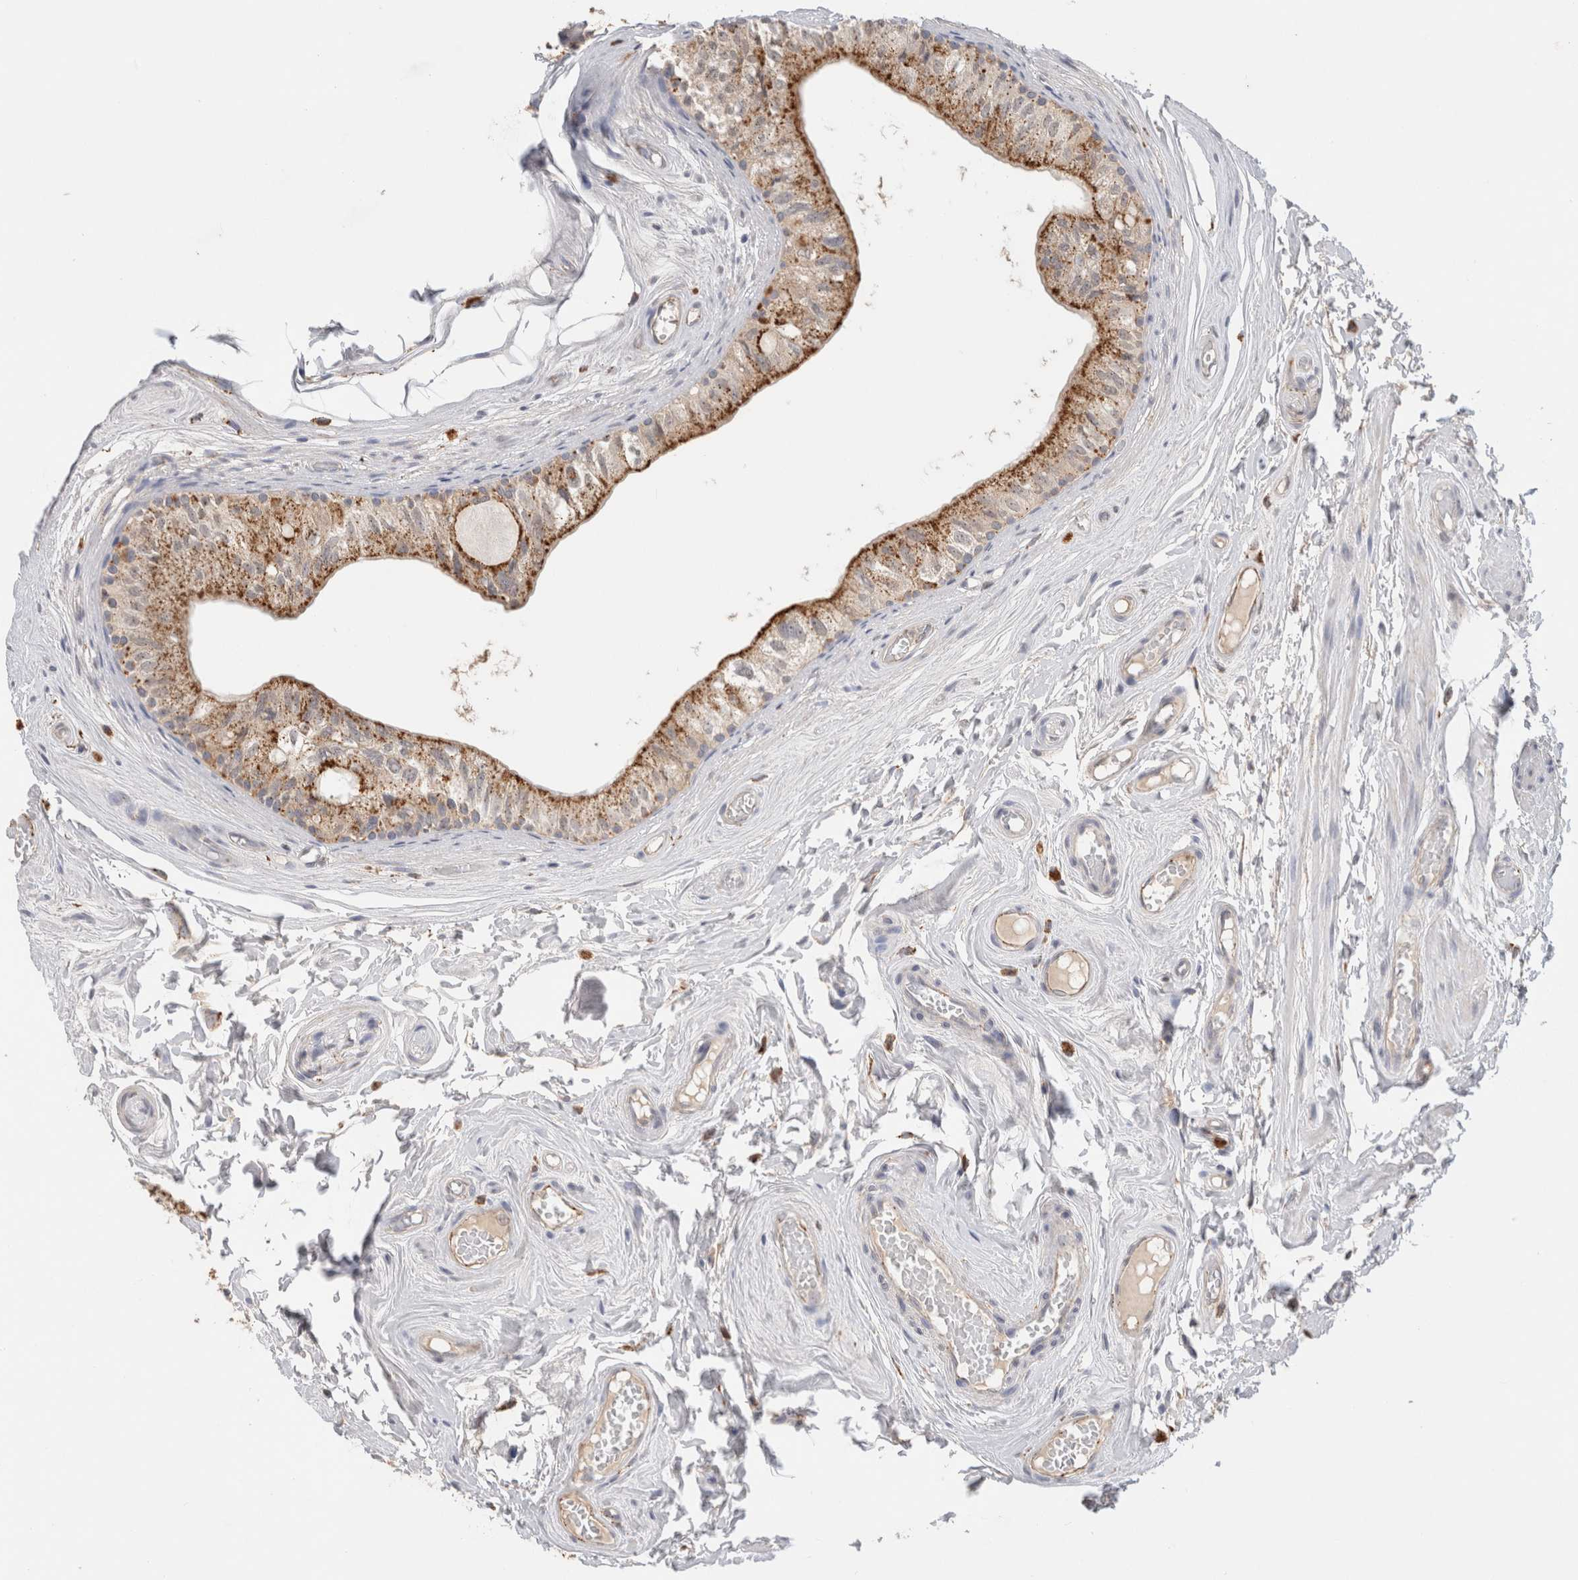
{"staining": {"intensity": "moderate", "quantity": ">75%", "location": "cytoplasmic/membranous"}, "tissue": "epididymis", "cell_type": "Glandular cells", "image_type": "normal", "snomed": [{"axis": "morphology", "description": "Normal tissue, NOS"}, {"axis": "topography", "description": "Epididymis"}], "caption": "Epididymis stained with immunohistochemistry (IHC) displays moderate cytoplasmic/membranous staining in approximately >75% of glandular cells.", "gene": "GNS", "patient": {"sex": "male", "age": 79}}